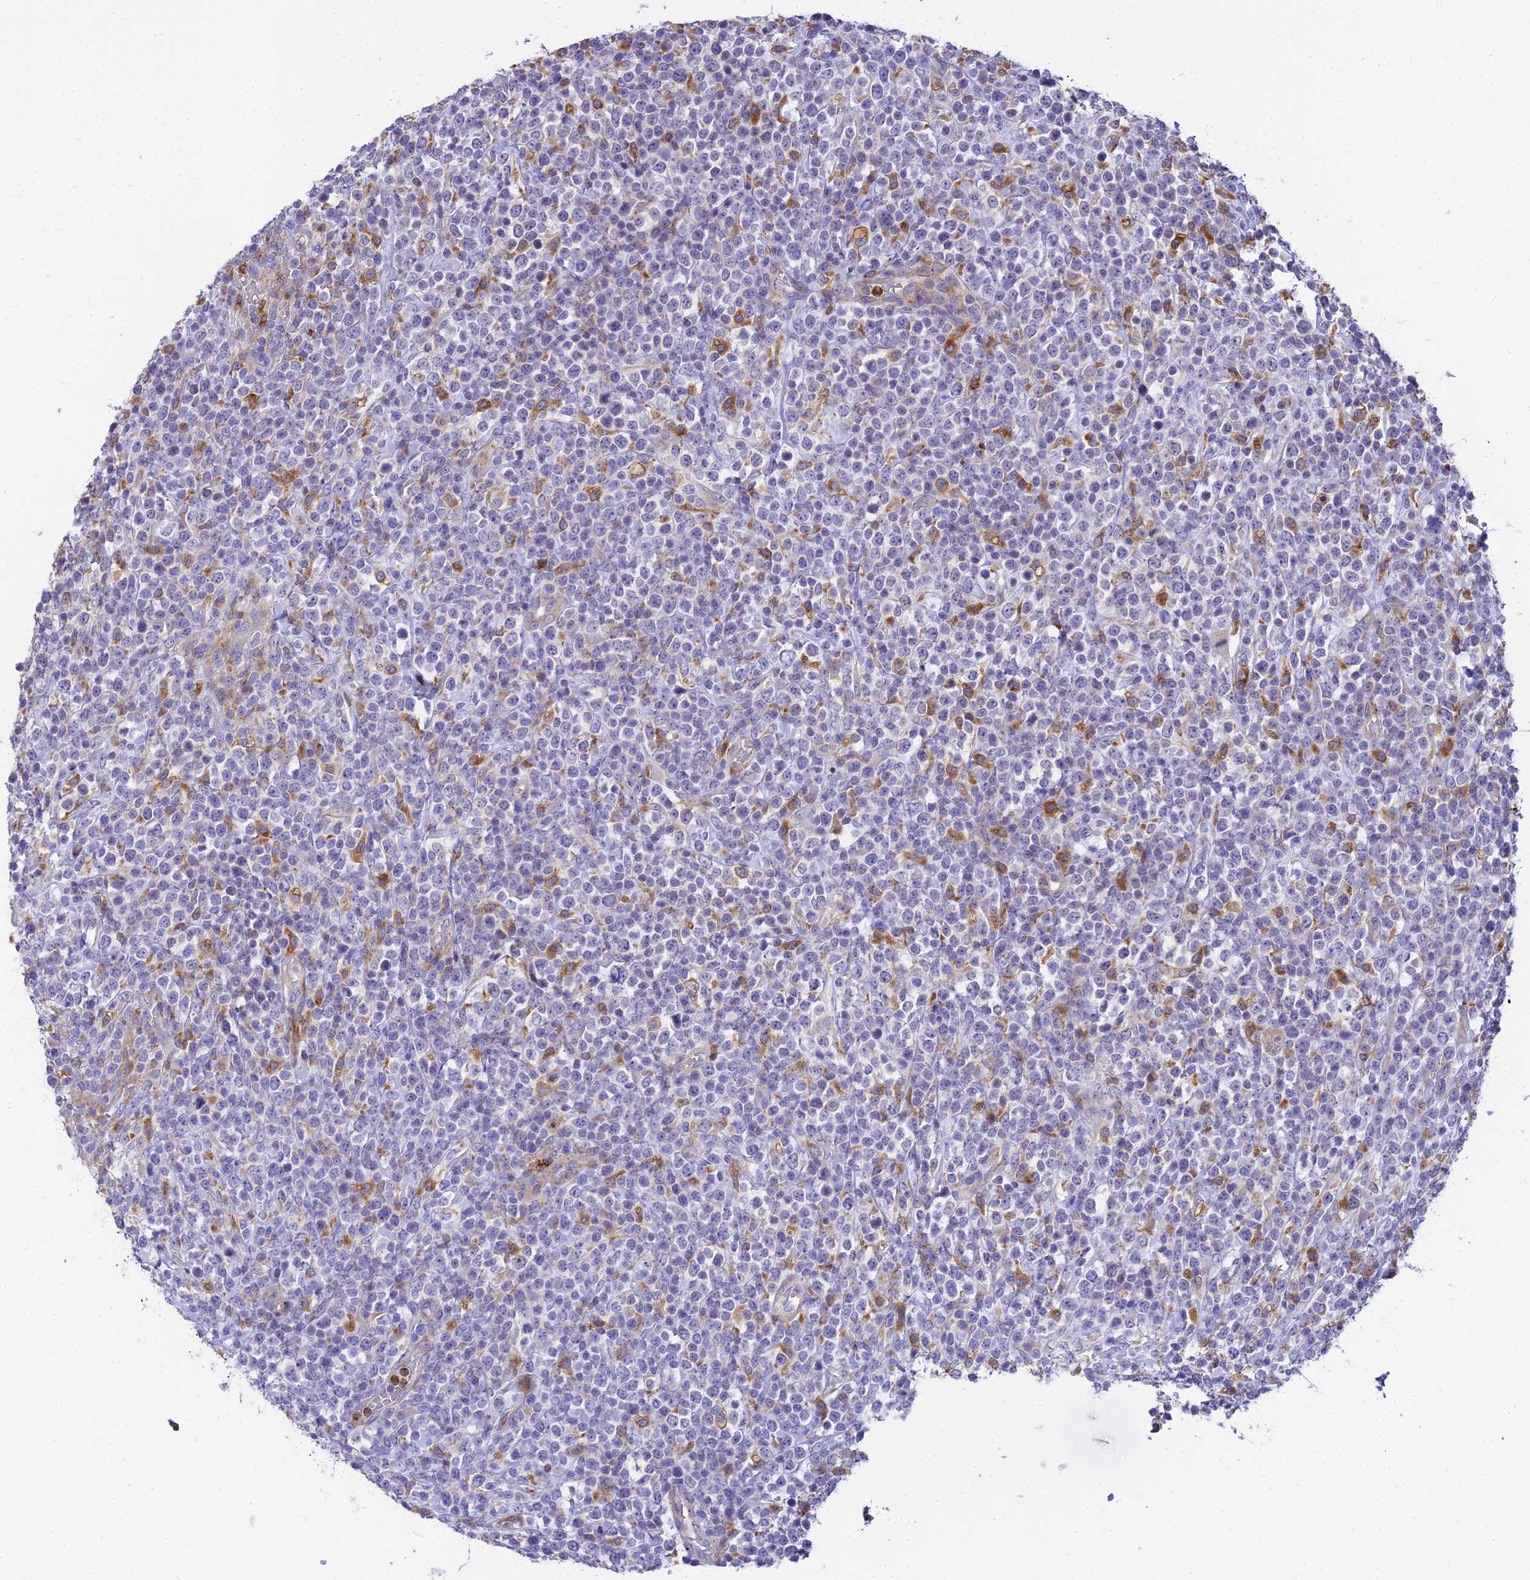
{"staining": {"intensity": "moderate", "quantity": "<25%", "location": "cytoplasmic/membranous"}, "tissue": "lymphoma", "cell_type": "Tumor cells", "image_type": "cancer", "snomed": [{"axis": "morphology", "description": "Malignant lymphoma, non-Hodgkin's type, High grade"}, {"axis": "topography", "description": "Colon"}], "caption": "This photomicrograph reveals high-grade malignant lymphoma, non-Hodgkin's type stained with immunohistochemistry to label a protein in brown. The cytoplasmic/membranous of tumor cells show moderate positivity for the protein. Nuclei are counter-stained blue.", "gene": "CLCN7", "patient": {"sex": "female", "age": 53}}